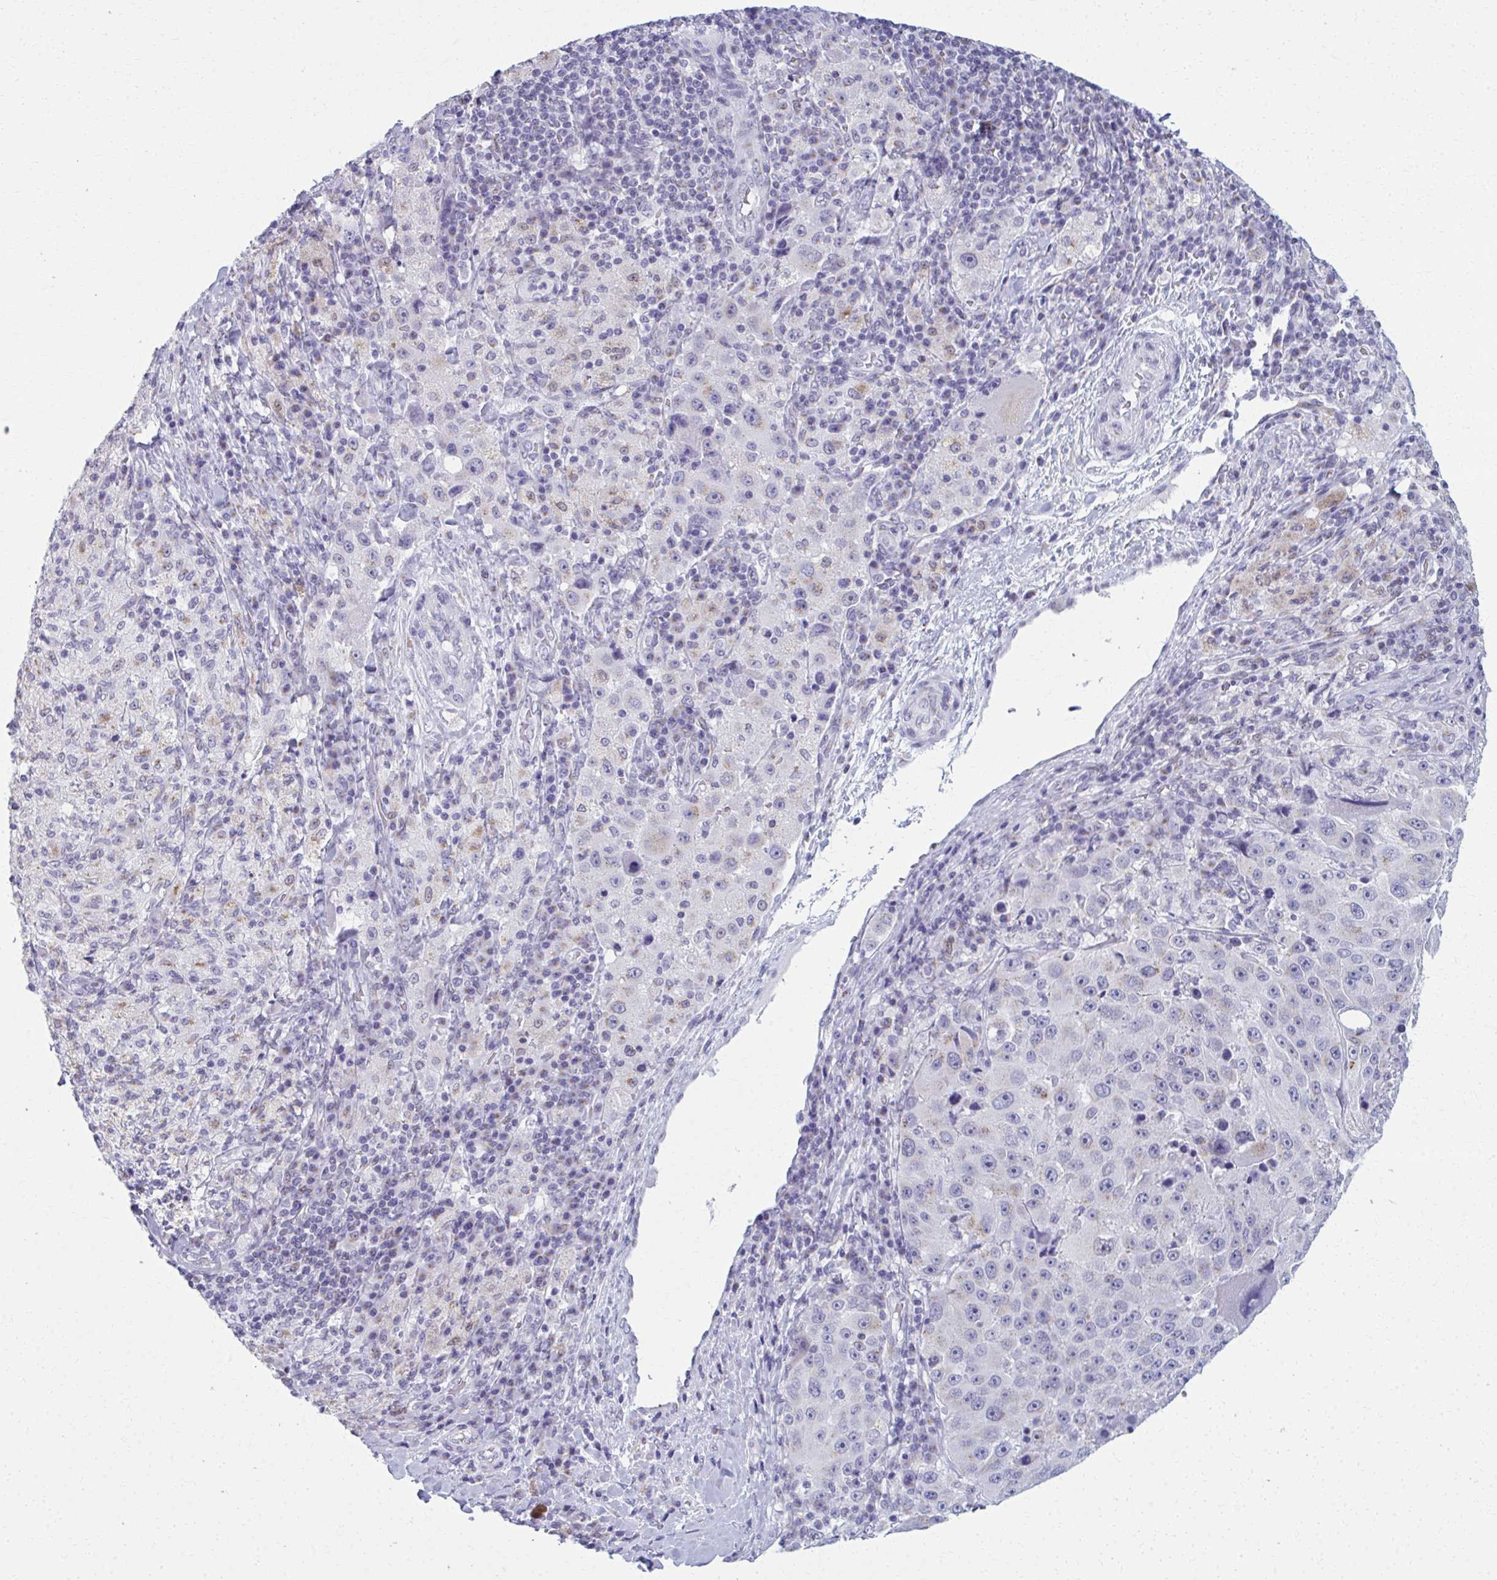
{"staining": {"intensity": "weak", "quantity": "<25%", "location": "cytoplasmic/membranous"}, "tissue": "melanoma", "cell_type": "Tumor cells", "image_type": "cancer", "snomed": [{"axis": "morphology", "description": "Malignant melanoma, Metastatic site"}, {"axis": "topography", "description": "Lymph node"}], "caption": "High power microscopy histopathology image of an immunohistochemistry image of malignant melanoma (metastatic site), revealing no significant positivity in tumor cells.", "gene": "SCLY", "patient": {"sex": "male", "age": 62}}